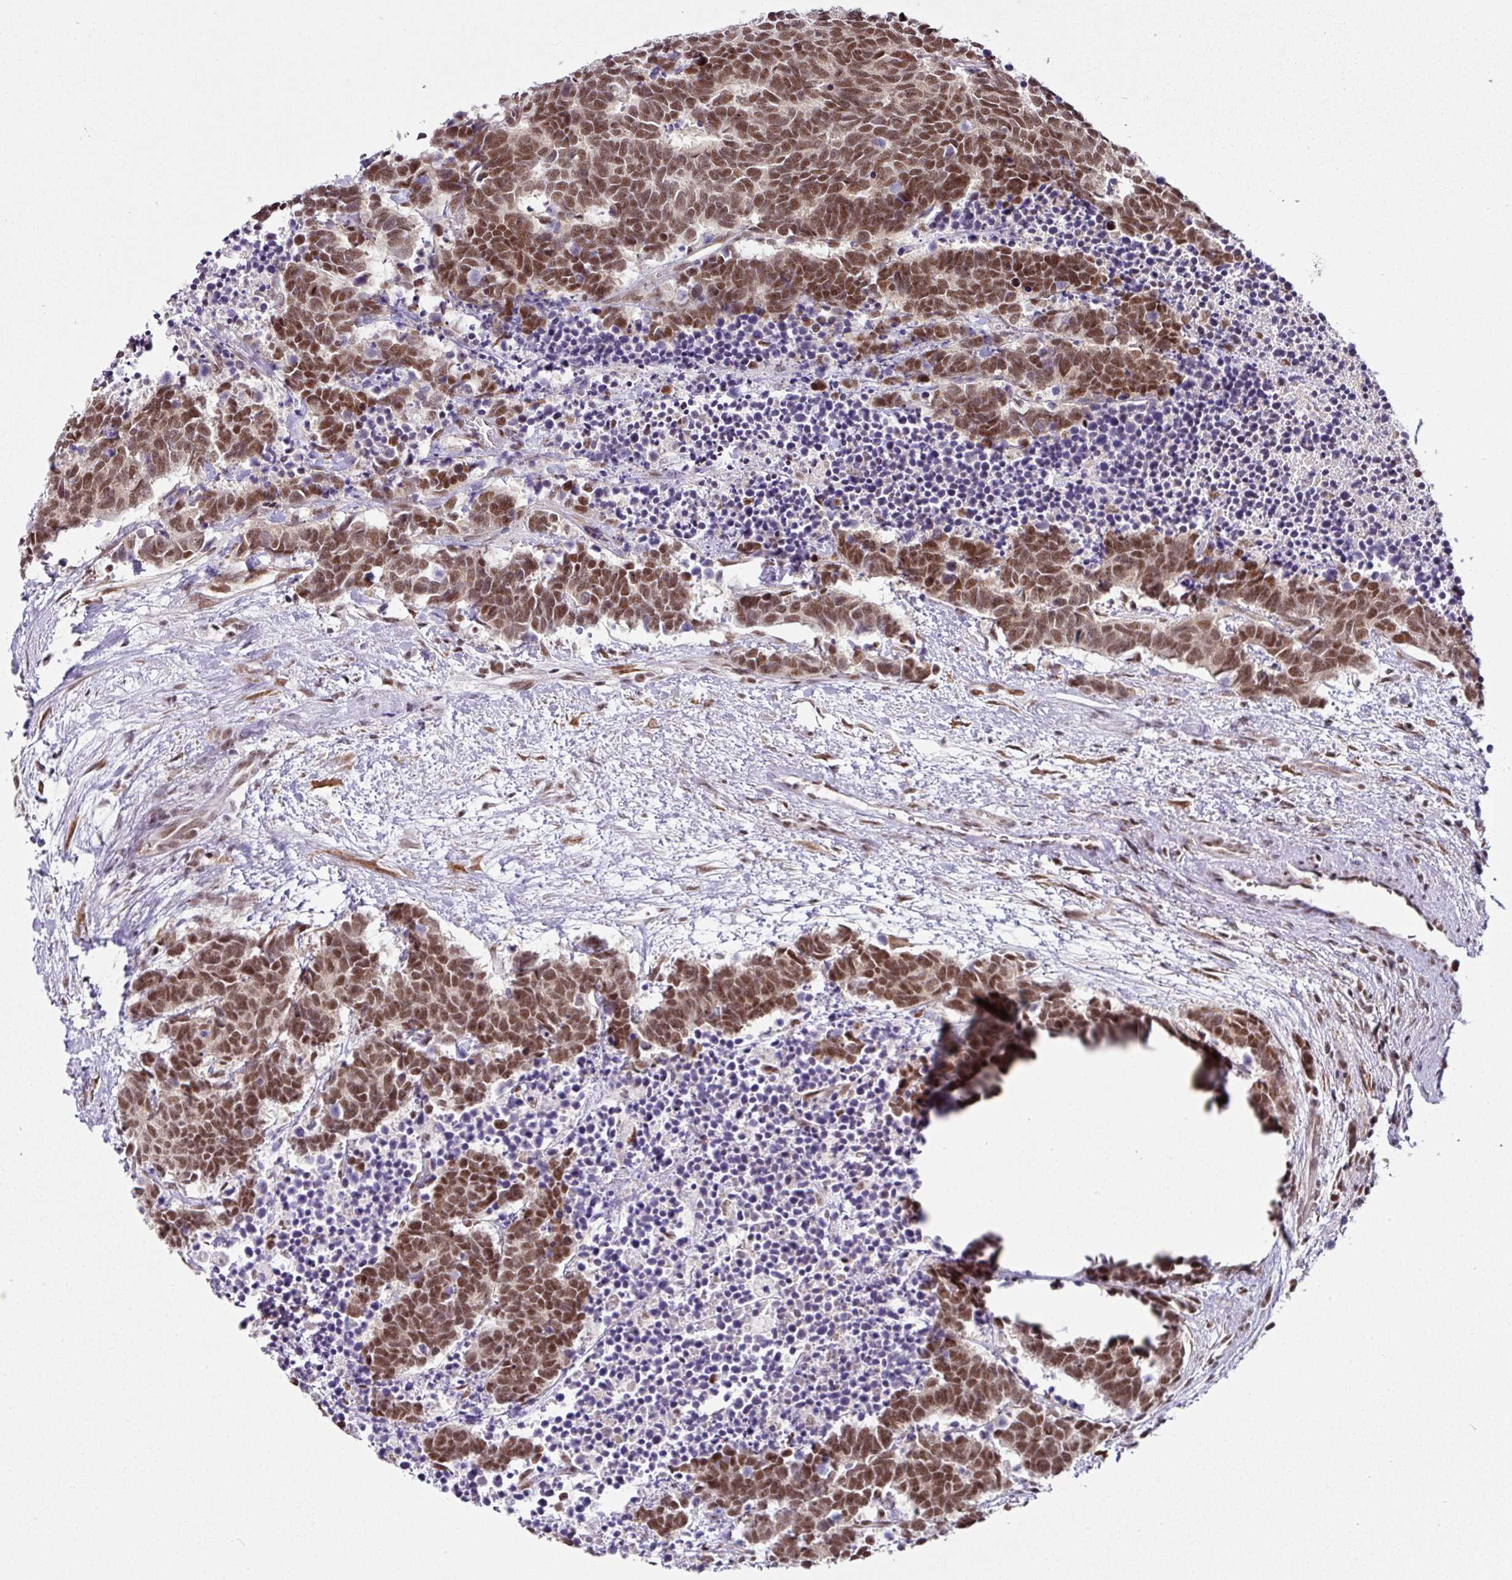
{"staining": {"intensity": "moderate", "quantity": ">75%", "location": "nuclear"}, "tissue": "carcinoid", "cell_type": "Tumor cells", "image_type": "cancer", "snomed": [{"axis": "morphology", "description": "Carcinoma, NOS"}, {"axis": "morphology", "description": "Carcinoid, malignant, NOS"}, {"axis": "topography", "description": "Urinary bladder"}], "caption": "Immunohistochemical staining of carcinoid exhibits medium levels of moderate nuclear protein positivity in about >75% of tumor cells.", "gene": "NFYA", "patient": {"sex": "male", "age": 57}}